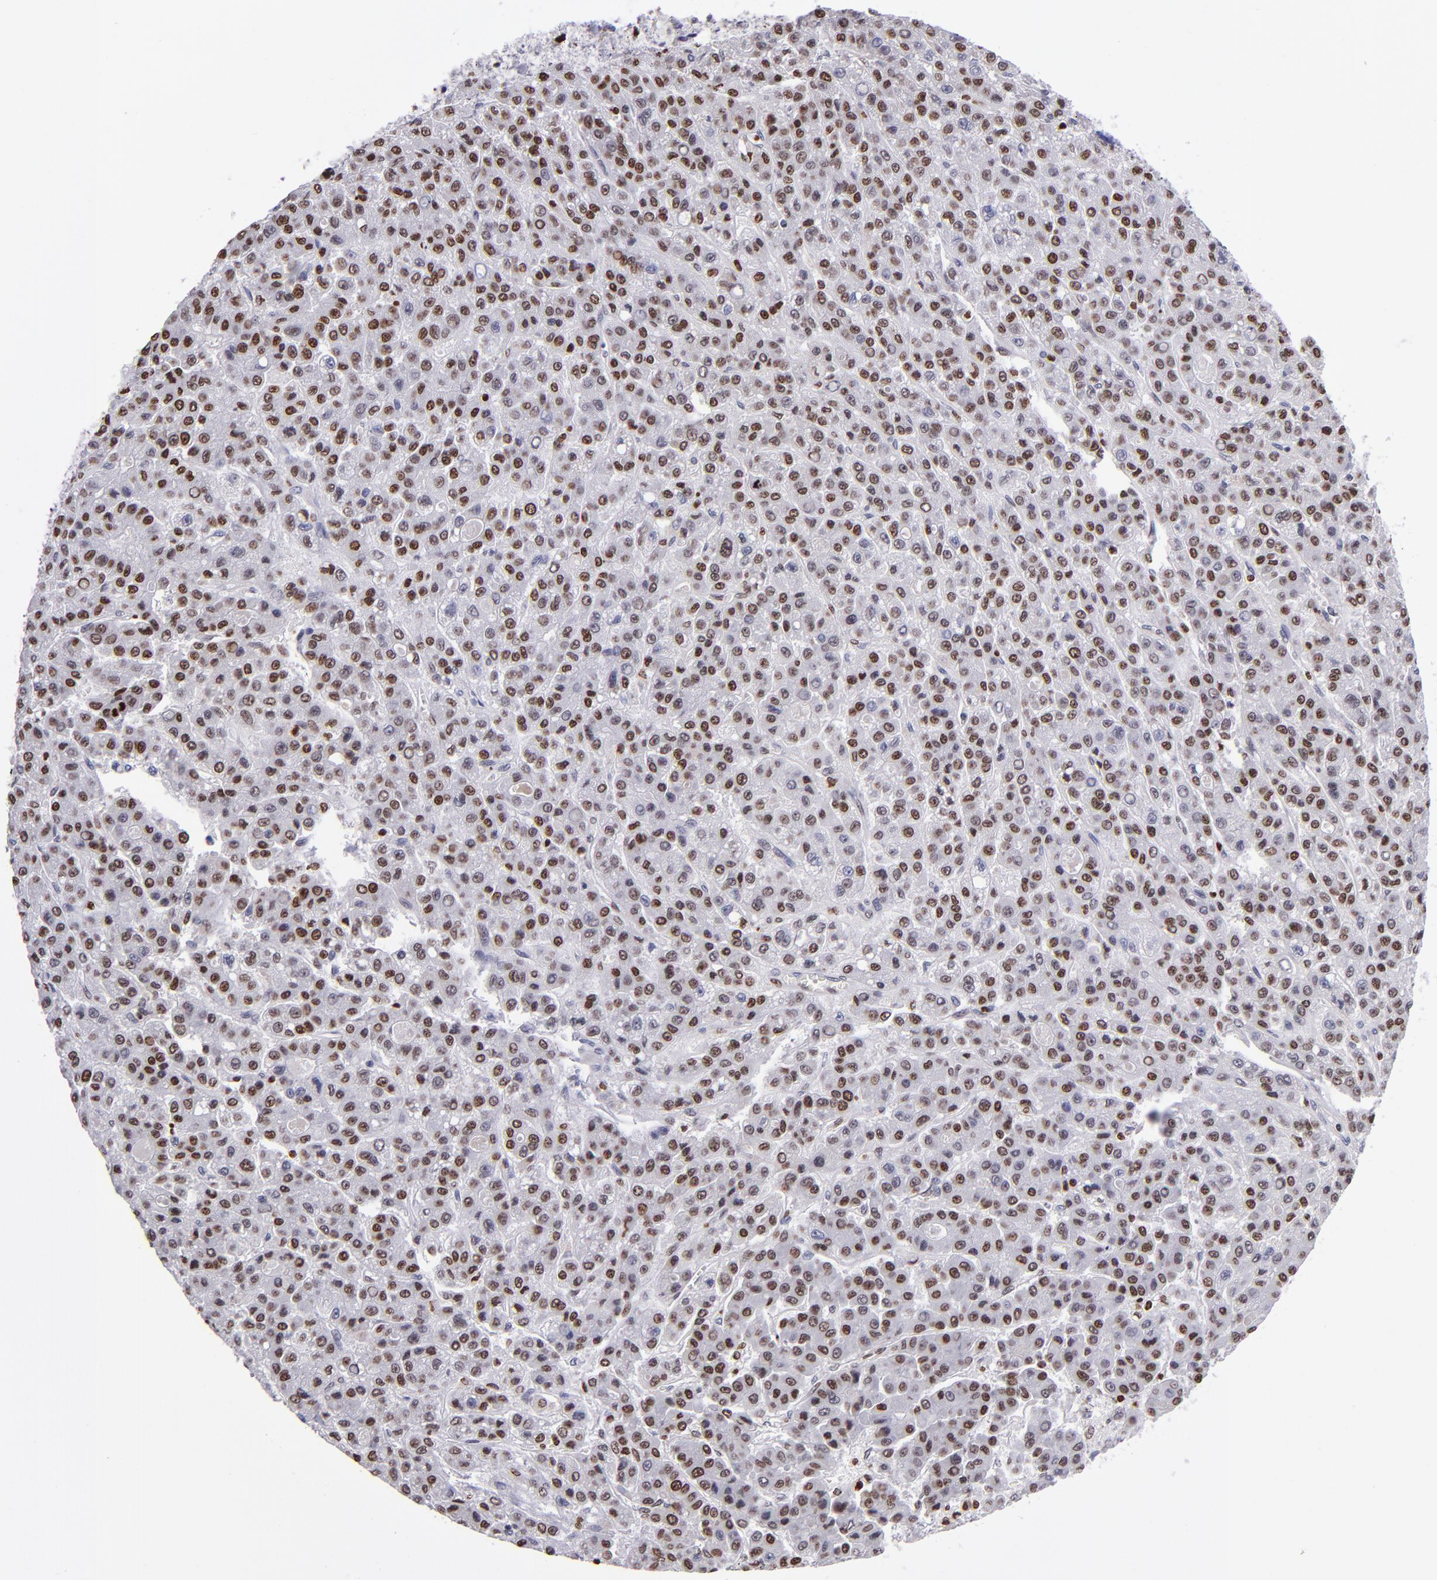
{"staining": {"intensity": "moderate", "quantity": "25%-75%", "location": "nuclear"}, "tissue": "liver cancer", "cell_type": "Tumor cells", "image_type": "cancer", "snomed": [{"axis": "morphology", "description": "Carcinoma, Hepatocellular, NOS"}, {"axis": "topography", "description": "Liver"}], "caption": "This micrograph exhibits immunohistochemistry (IHC) staining of human liver hepatocellular carcinoma, with medium moderate nuclear positivity in about 25%-75% of tumor cells.", "gene": "CDKL5", "patient": {"sex": "male", "age": 70}}